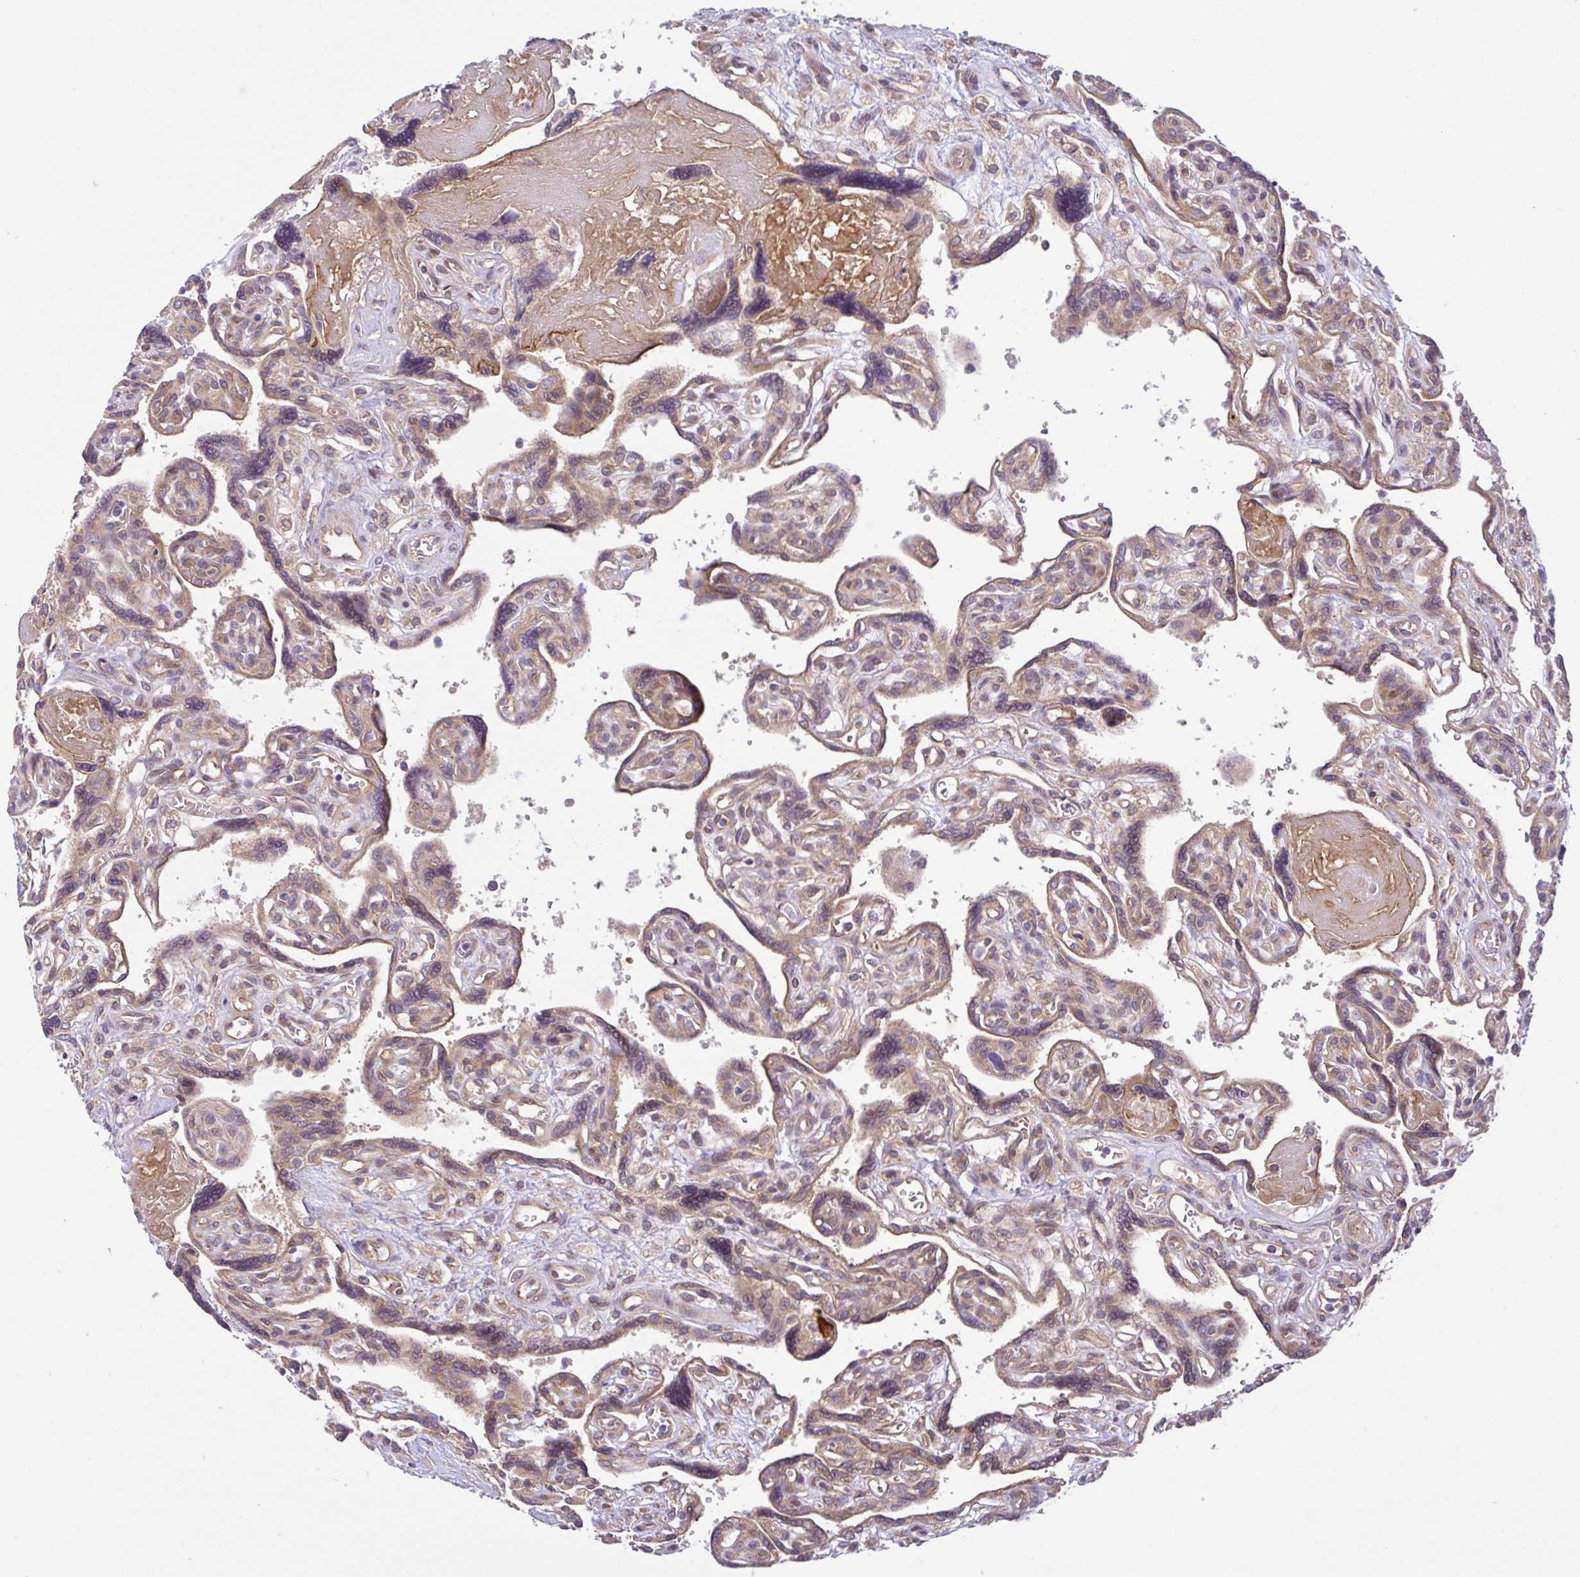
{"staining": {"intensity": "moderate", "quantity": ">75%", "location": "cytoplasmic/membranous"}, "tissue": "placenta", "cell_type": "Trophoblastic cells", "image_type": "normal", "snomed": [{"axis": "morphology", "description": "Normal tissue, NOS"}, {"axis": "topography", "description": "Placenta"}], "caption": "Benign placenta exhibits moderate cytoplasmic/membranous expression in approximately >75% of trophoblastic cells.", "gene": "UBE4A", "patient": {"sex": "female", "age": 39}}